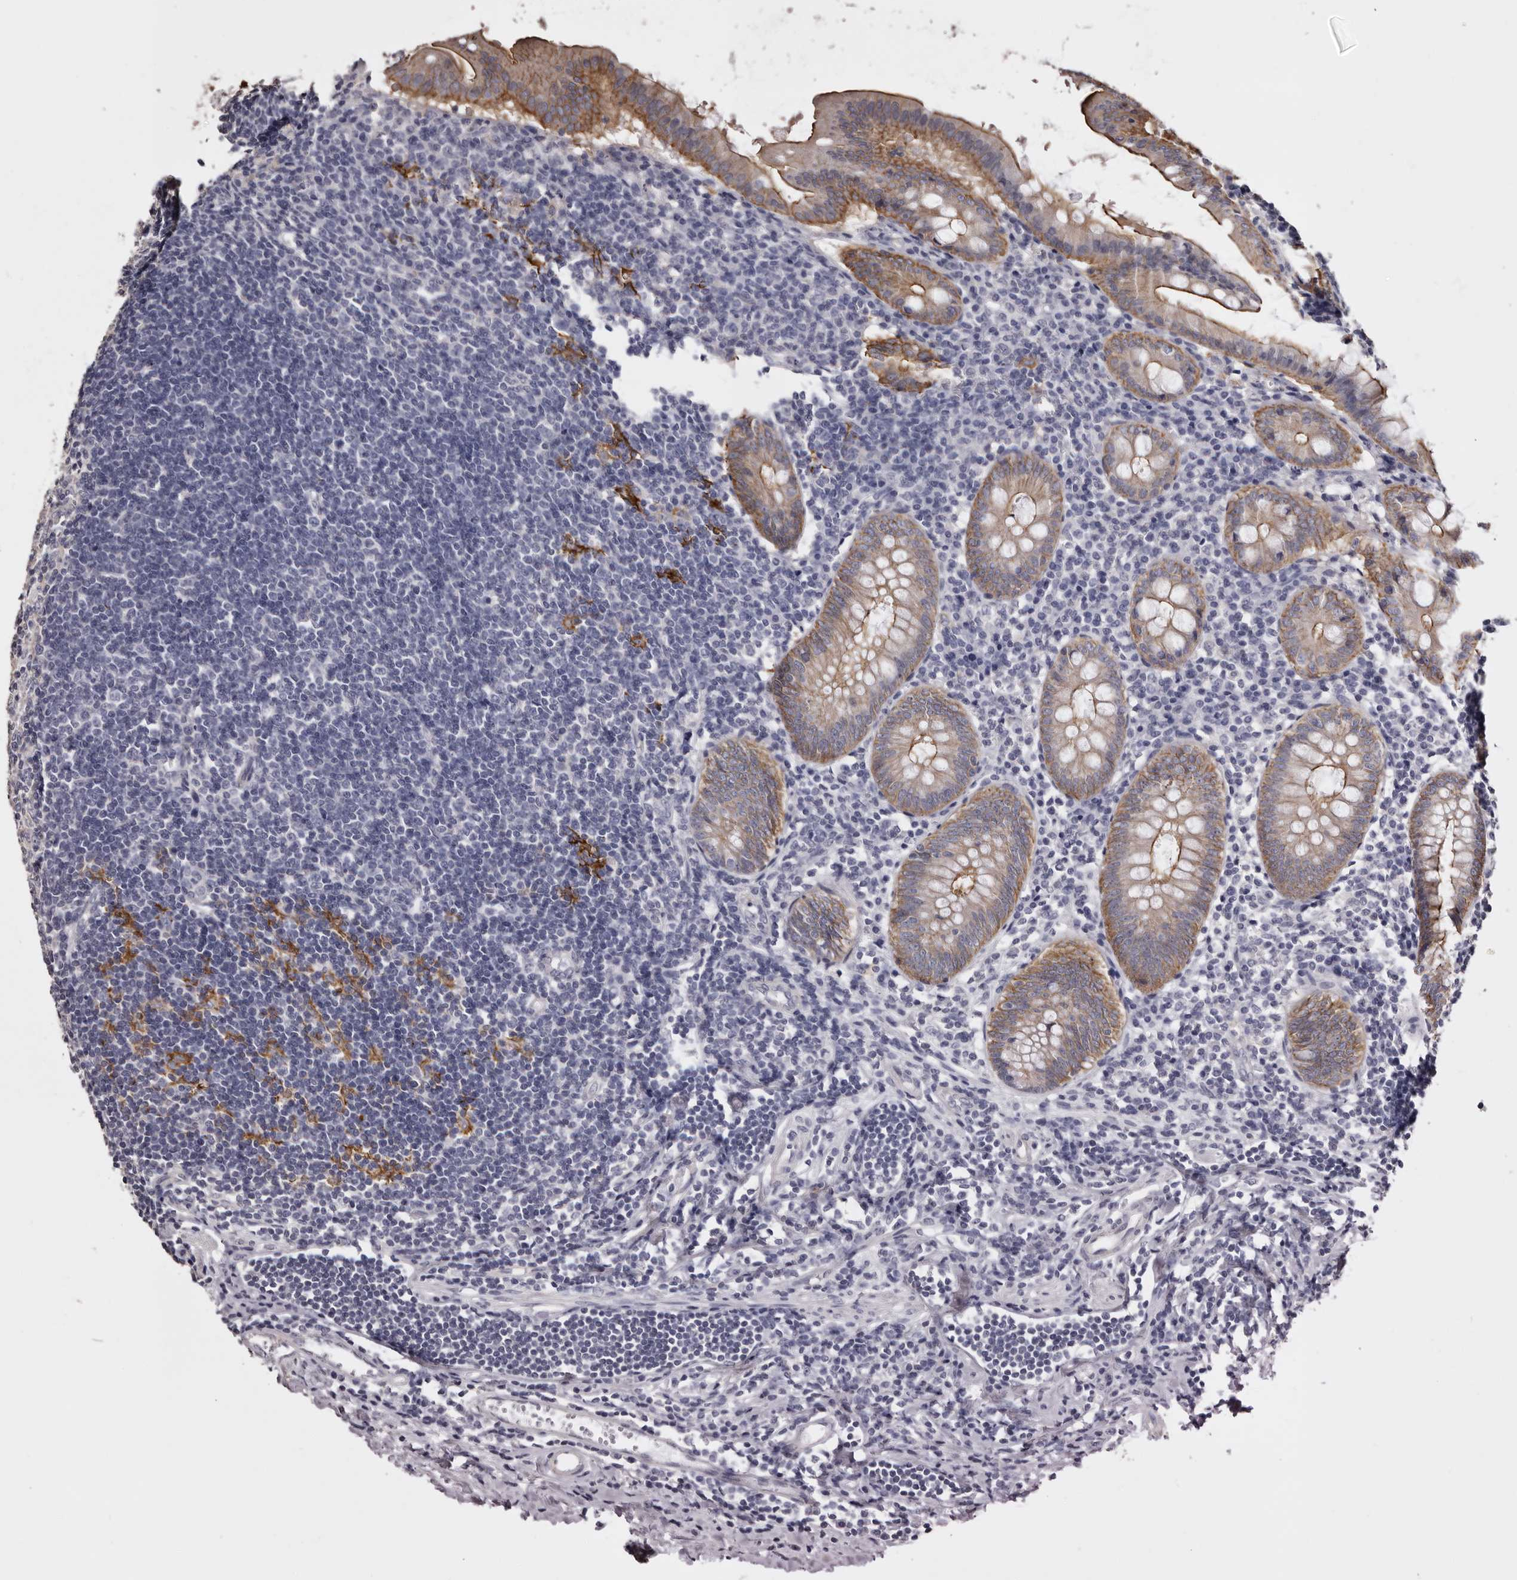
{"staining": {"intensity": "moderate", "quantity": ">75%", "location": "cytoplasmic/membranous"}, "tissue": "appendix", "cell_type": "Glandular cells", "image_type": "normal", "snomed": [{"axis": "morphology", "description": "Normal tissue, NOS"}, {"axis": "topography", "description": "Appendix"}], "caption": "This histopathology image demonstrates immunohistochemistry staining of normal human appendix, with medium moderate cytoplasmic/membranous expression in about >75% of glandular cells.", "gene": "LAD1", "patient": {"sex": "female", "age": 54}}